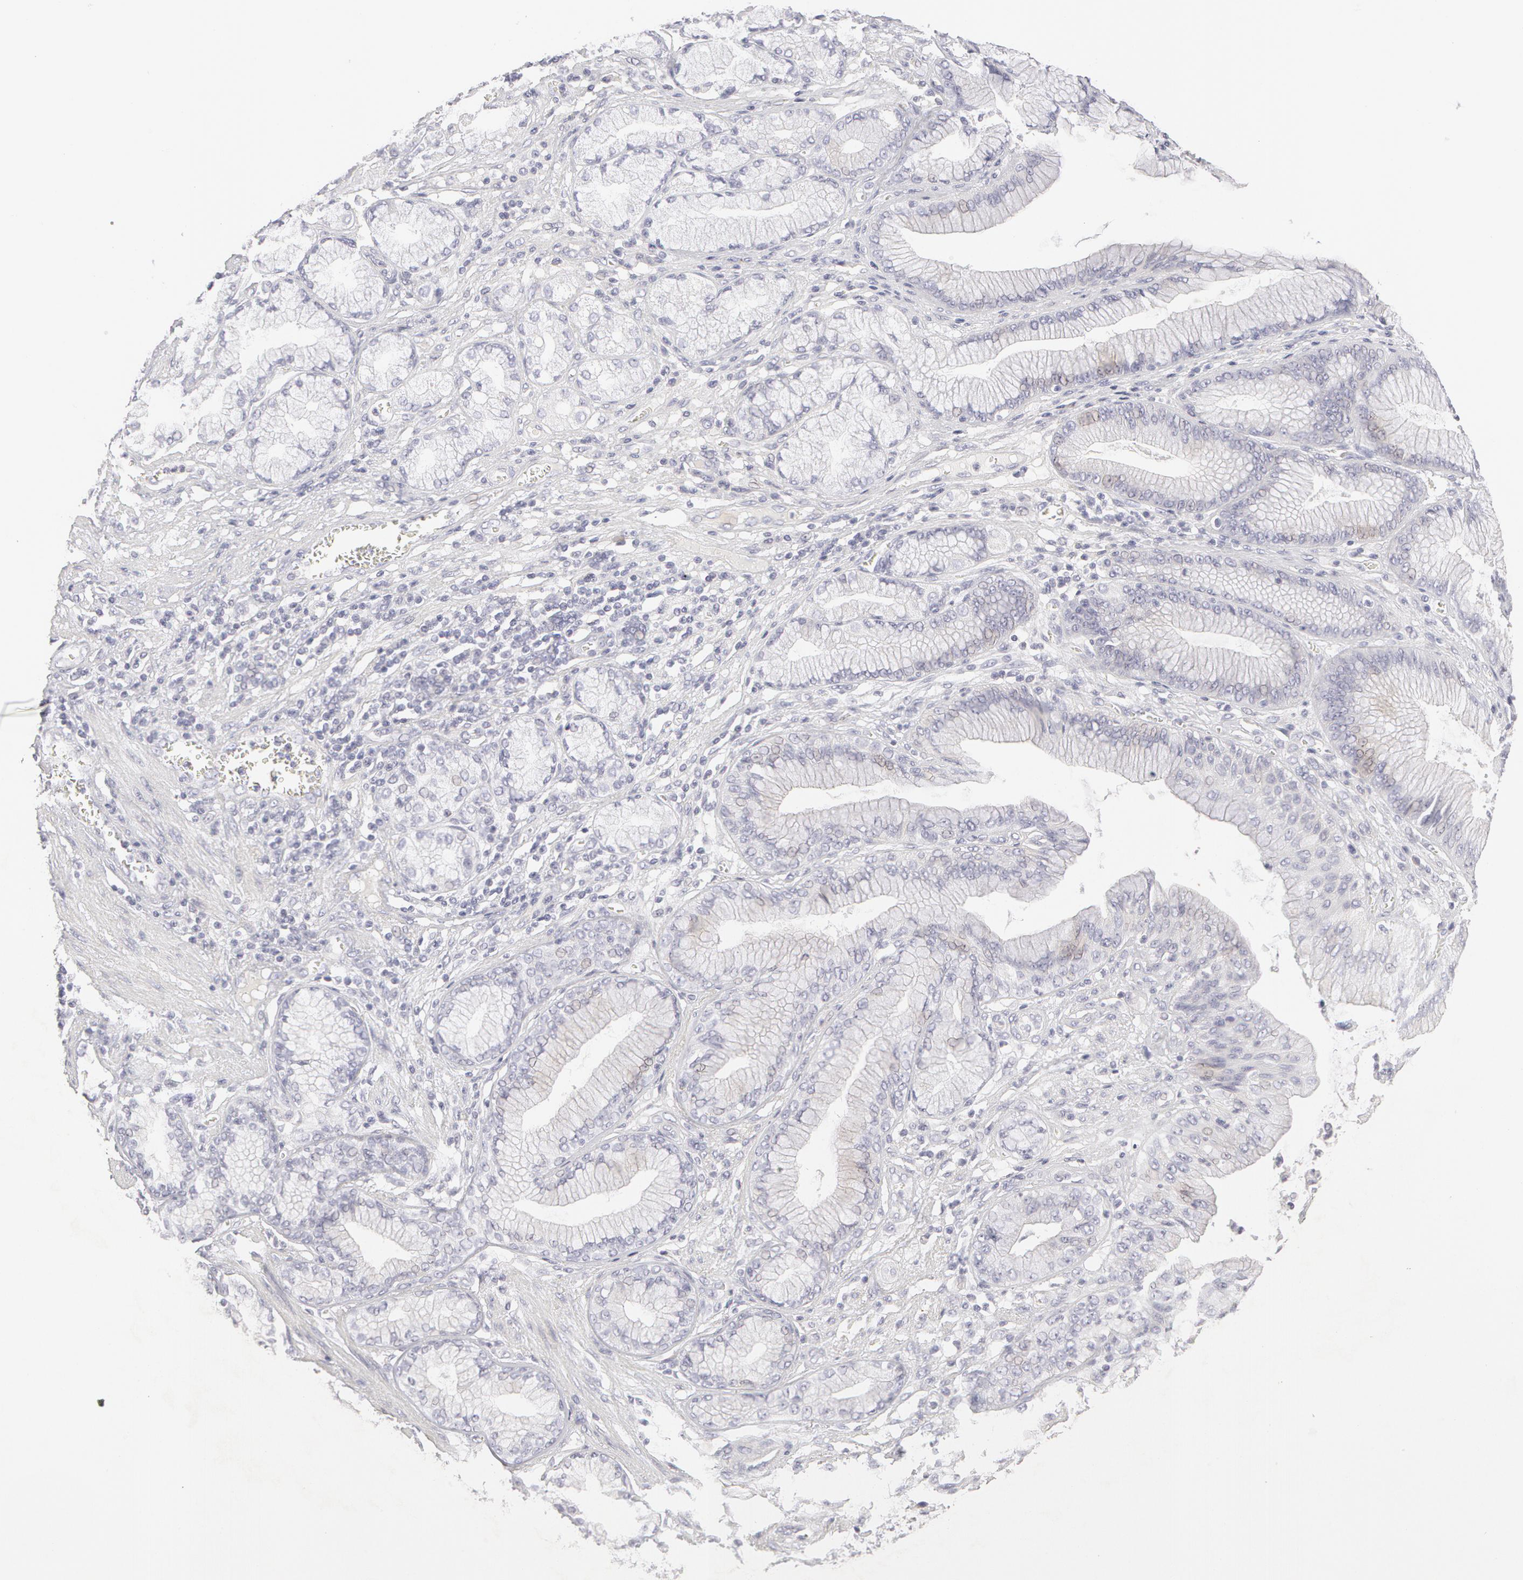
{"staining": {"intensity": "negative", "quantity": "none", "location": "none"}, "tissue": "stomach cancer", "cell_type": "Tumor cells", "image_type": "cancer", "snomed": [{"axis": "morphology", "description": "Adenocarcinoma, NOS"}, {"axis": "topography", "description": "Pancreas"}, {"axis": "topography", "description": "Stomach, upper"}], "caption": "Micrograph shows no protein positivity in tumor cells of stomach adenocarcinoma tissue.", "gene": "ABCB1", "patient": {"sex": "male", "age": 77}}